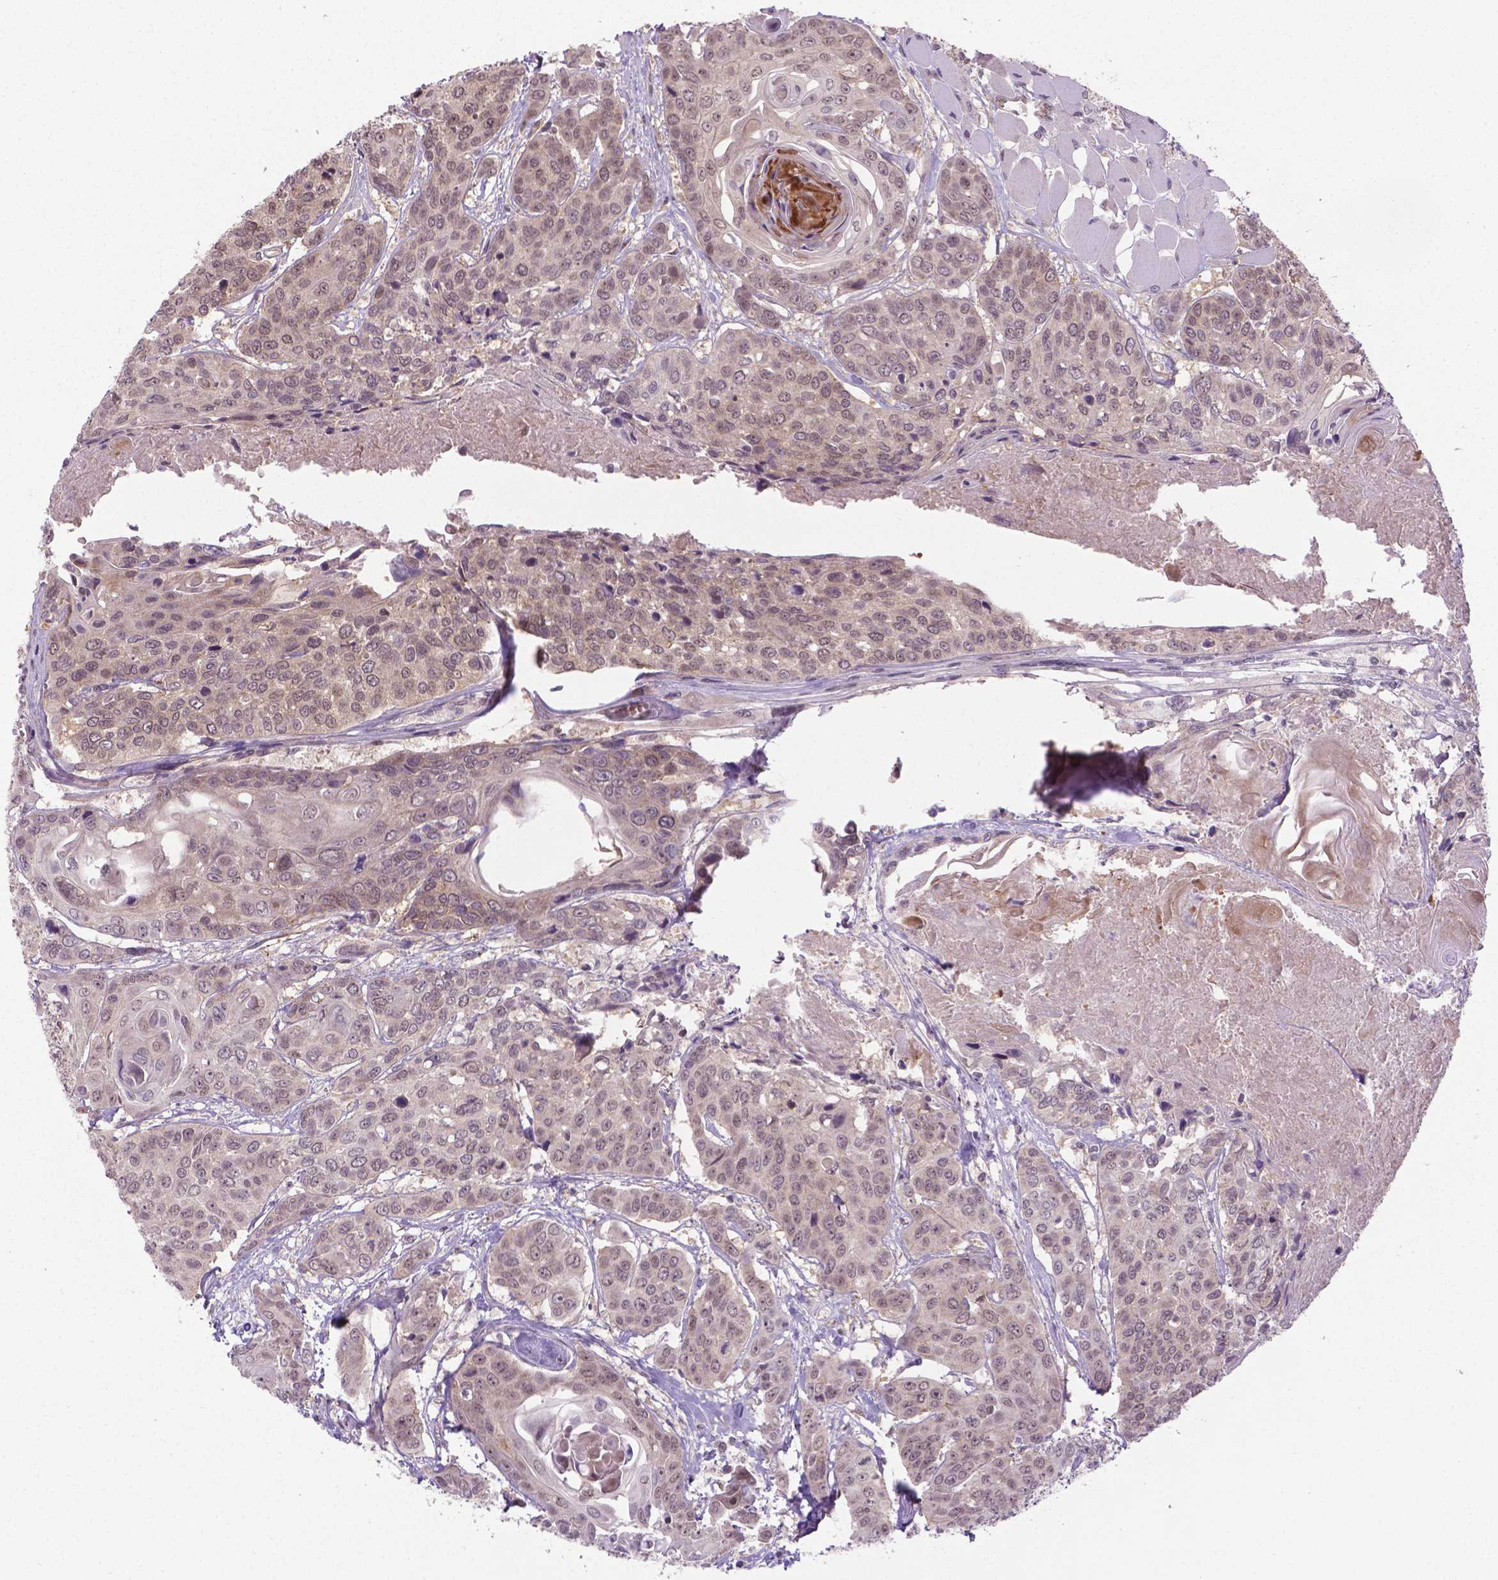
{"staining": {"intensity": "moderate", "quantity": ">75%", "location": "nuclear"}, "tissue": "head and neck cancer", "cell_type": "Tumor cells", "image_type": "cancer", "snomed": [{"axis": "morphology", "description": "Squamous cell carcinoma, NOS"}, {"axis": "topography", "description": "Oral tissue"}, {"axis": "topography", "description": "Head-Neck"}], "caption": "Head and neck squamous cell carcinoma stained with a brown dye demonstrates moderate nuclear positive expression in about >75% of tumor cells.", "gene": "ANKRD54", "patient": {"sex": "male", "age": 56}}